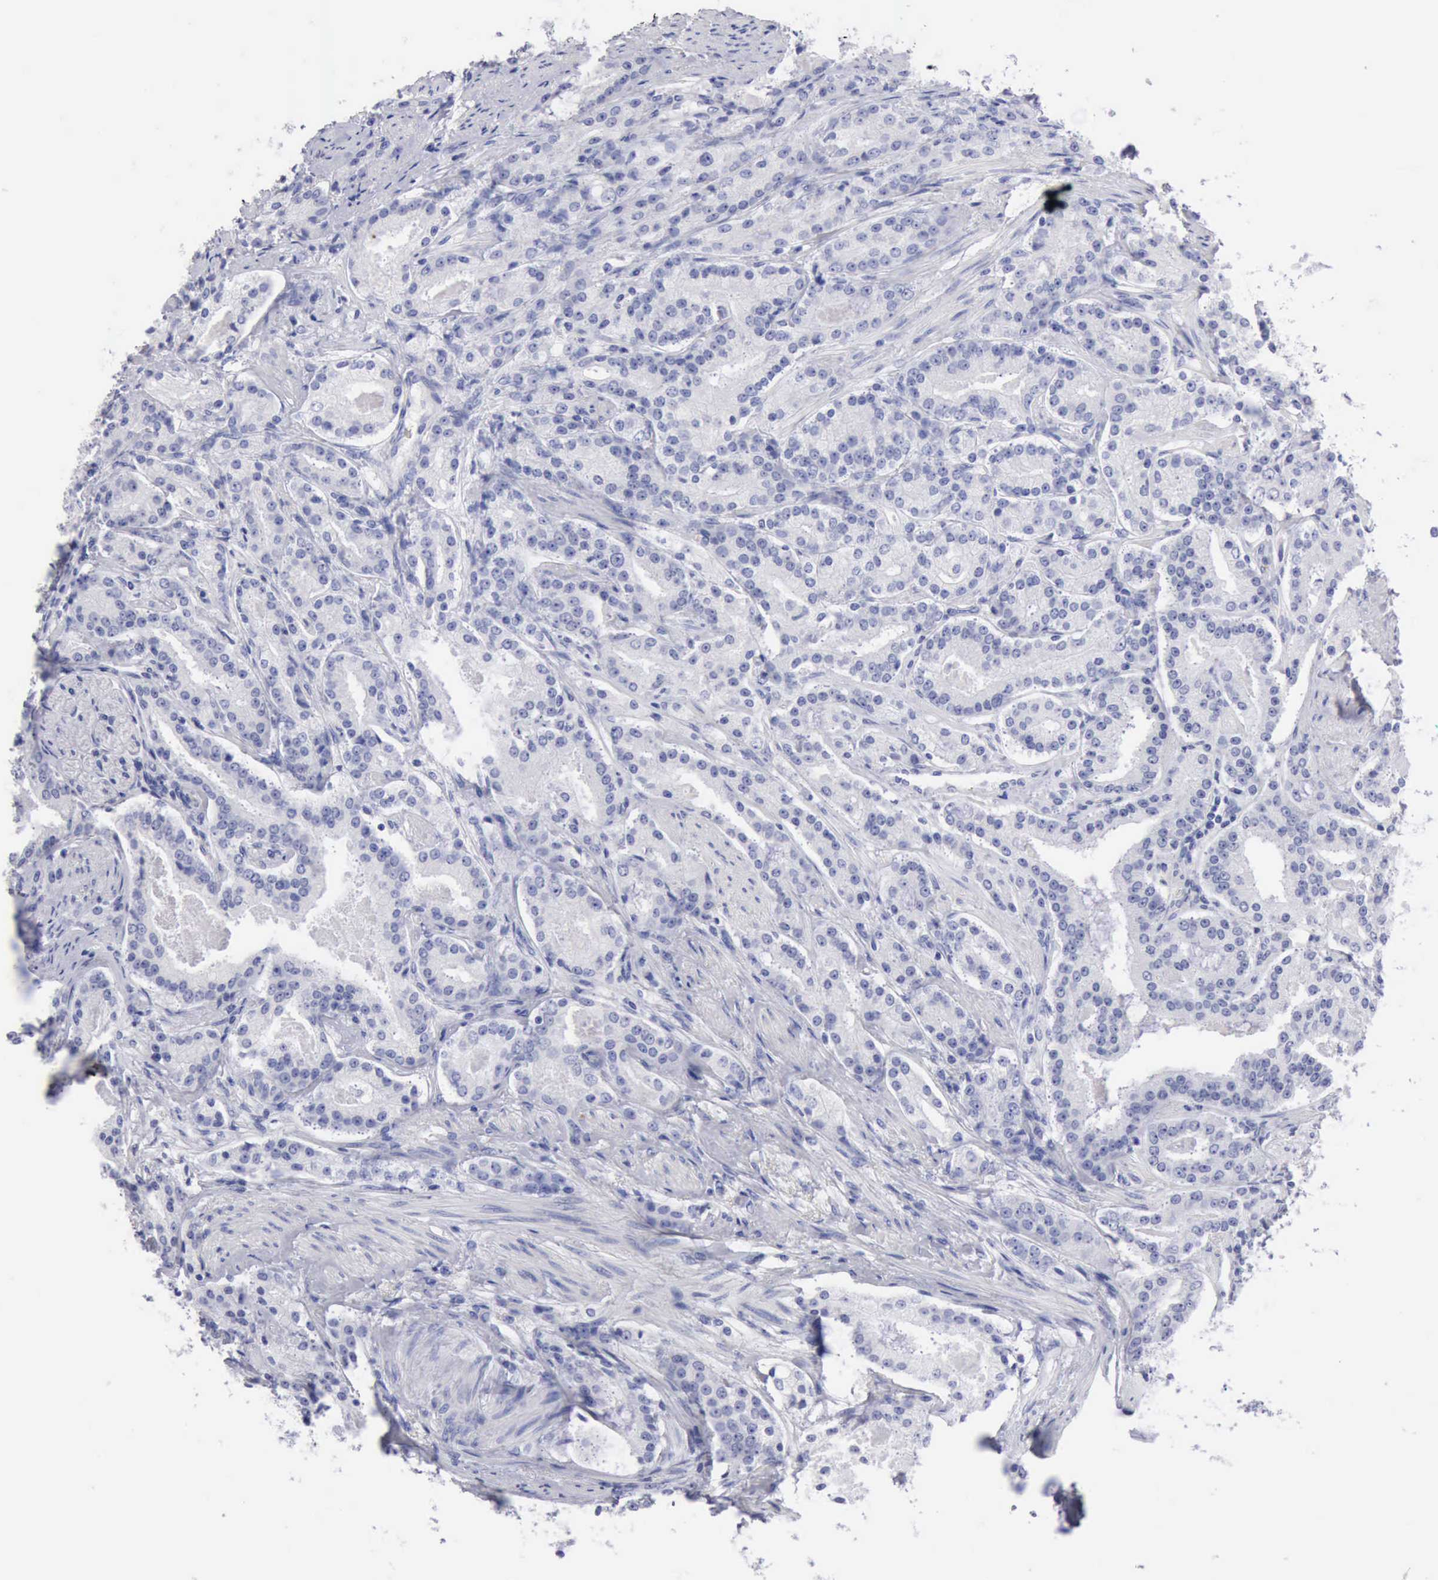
{"staining": {"intensity": "negative", "quantity": "none", "location": "none"}, "tissue": "prostate cancer", "cell_type": "Tumor cells", "image_type": "cancer", "snomed": [{"axis": "morphology", "description": "Adenocarcinoma, Medium grade"}, {"axis": "topography", "description": "Prostate"}], "caption": "High power microscopy photomicrograph of an immunohistochemistry (IHC) micrograph of prostate medium-grade adenocarcinoma, revealing no significant staining in tumor cells. (DAB immunohistochemistry, high magnification).", "gene": "ANGEL1", "patient": {"sex": "male", "age": 72}}